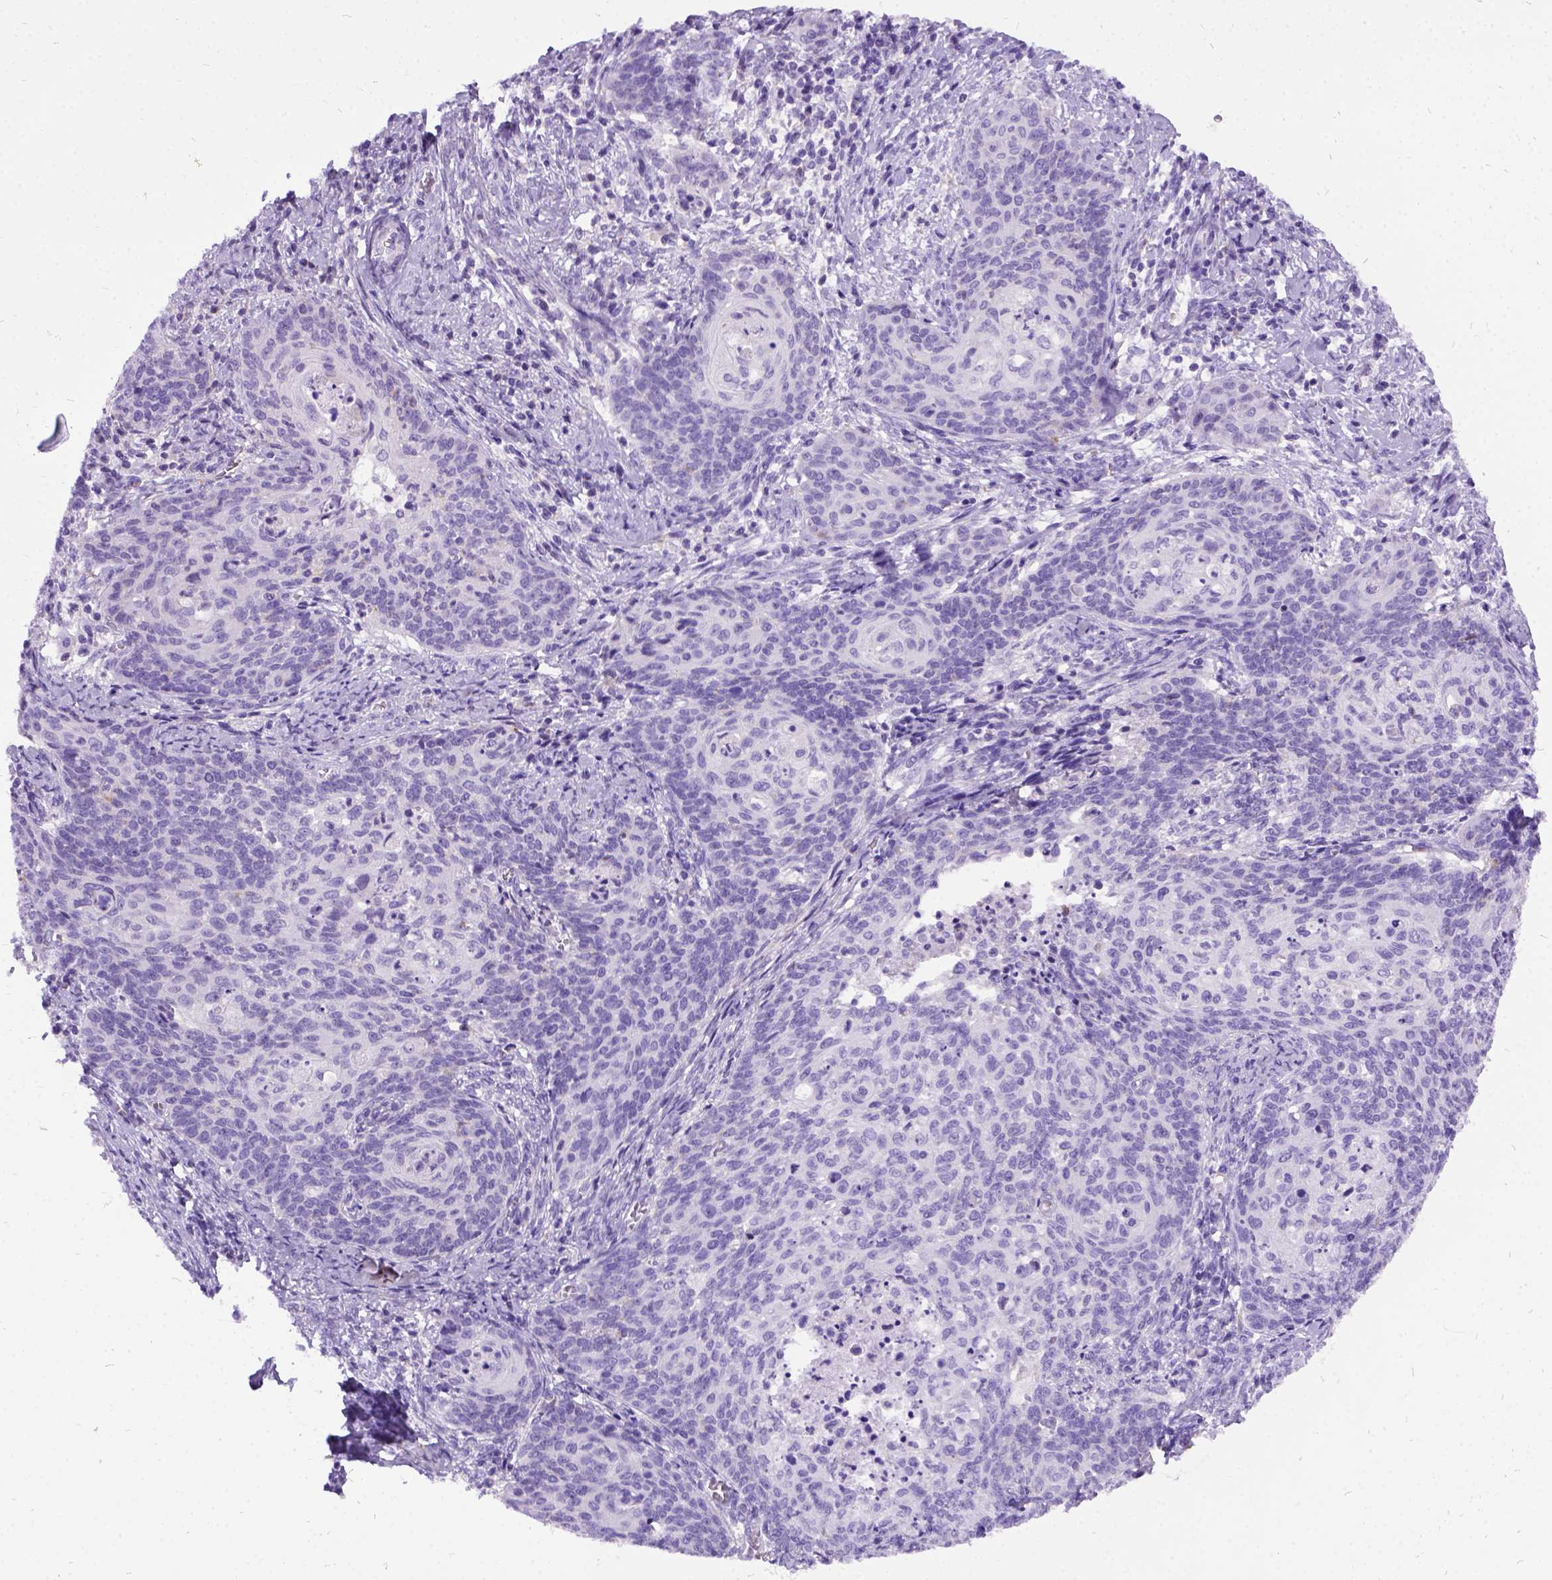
{"staining": {"intensity": "negative", "quantity": "none", "location": "none"}, "tissue": "cervical cancer", "cell_type": "Tumor cells", "image_type": "cancer", "snomed": [{"axis": "morphology", "description": "Normal tissue, NOS"}, {"axis": "morphology", "description": "Squamous cell carcinoma, NOS"}, {"axis": "topography", "description": "Cervix"}], "caption": "High power microscopy image of an immunohistochemistry photomicrograph of cervical cancer (squamous cell carcinoma), revealing no significant staining in tumor cells.", "gene": "PRG2", "patient": {"sex": "female", "age": 39}}